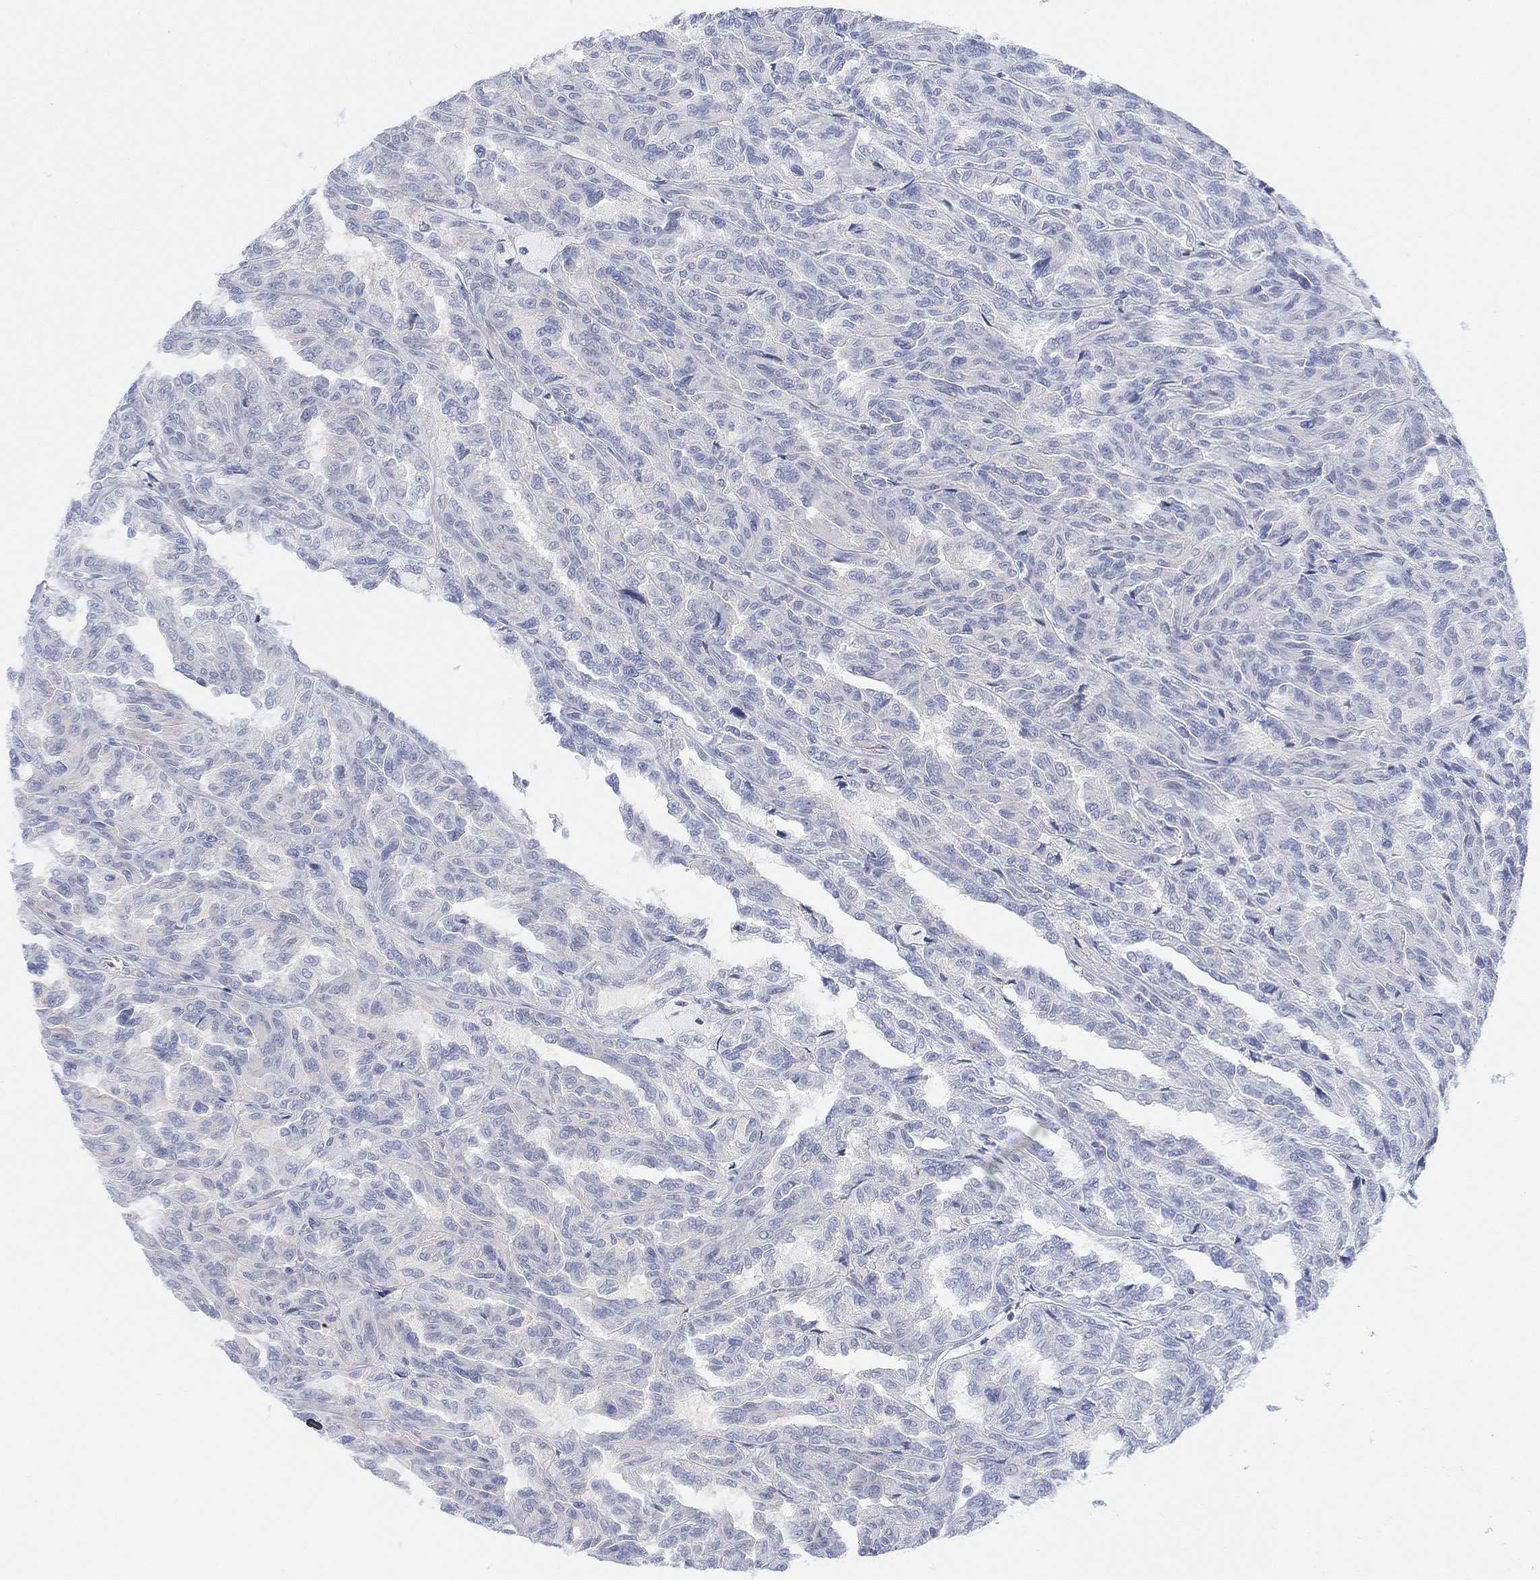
{"staining": {"intensity": "negative", "quantity": "none", "location": "none"}, "tissue": "renal cancer", "cell_type": "Tumor cells", "image_type": "cancer", "snomed": [{"axis": "morphology", "description": "Adenocarcinoma, NOS"}, {"axis": "topography", "description": "Kidney"}], "caption": "DAB immunohistochemical staining of human renal cancer shows no significant staining in tumor cells.", "gene": "TLDC2", "patient": {"sex": "male", "age": 79}}